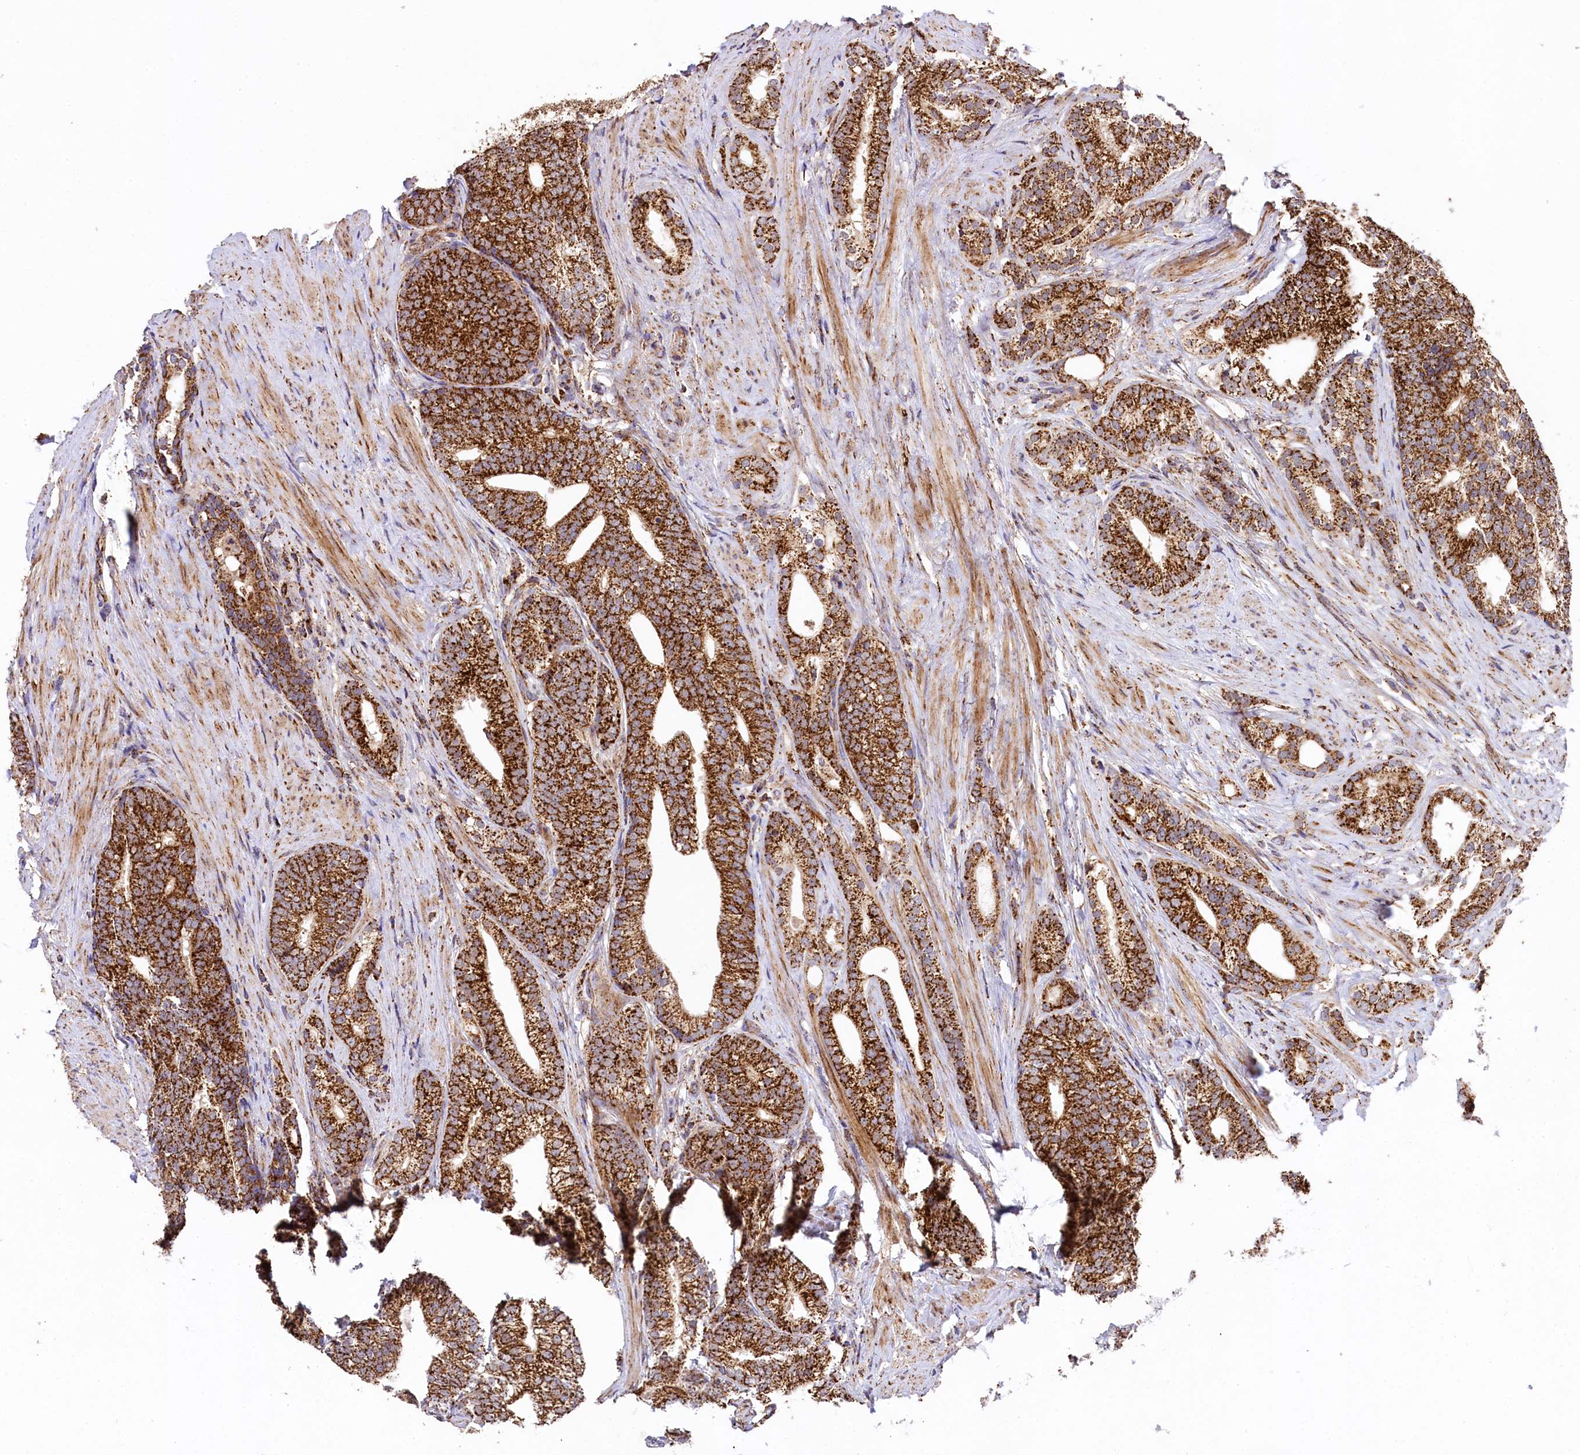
{"staining": {"intensity": "strong", "quantity": ">75%", "location": "cytoplasmic/membranous"}, "tissue": "prostate cancer", "cell_type": "Tumor cells", "image_type": "cancer", "snomed": [{"axis": "morphology", "description": "Adenocarcinoma, Low grade"}, {"axis": "topography", "description": "Prostate"}], "caption": "An image showing strong cytoplasmic/membranous staining in approximately >75% of tumor cells in adenocarcinoma (low-grade) (prostate), as visualized by brown immunohistochemical staining.", "gene": "CLYBL", "patient": {"sex": "male", "age": 71}}